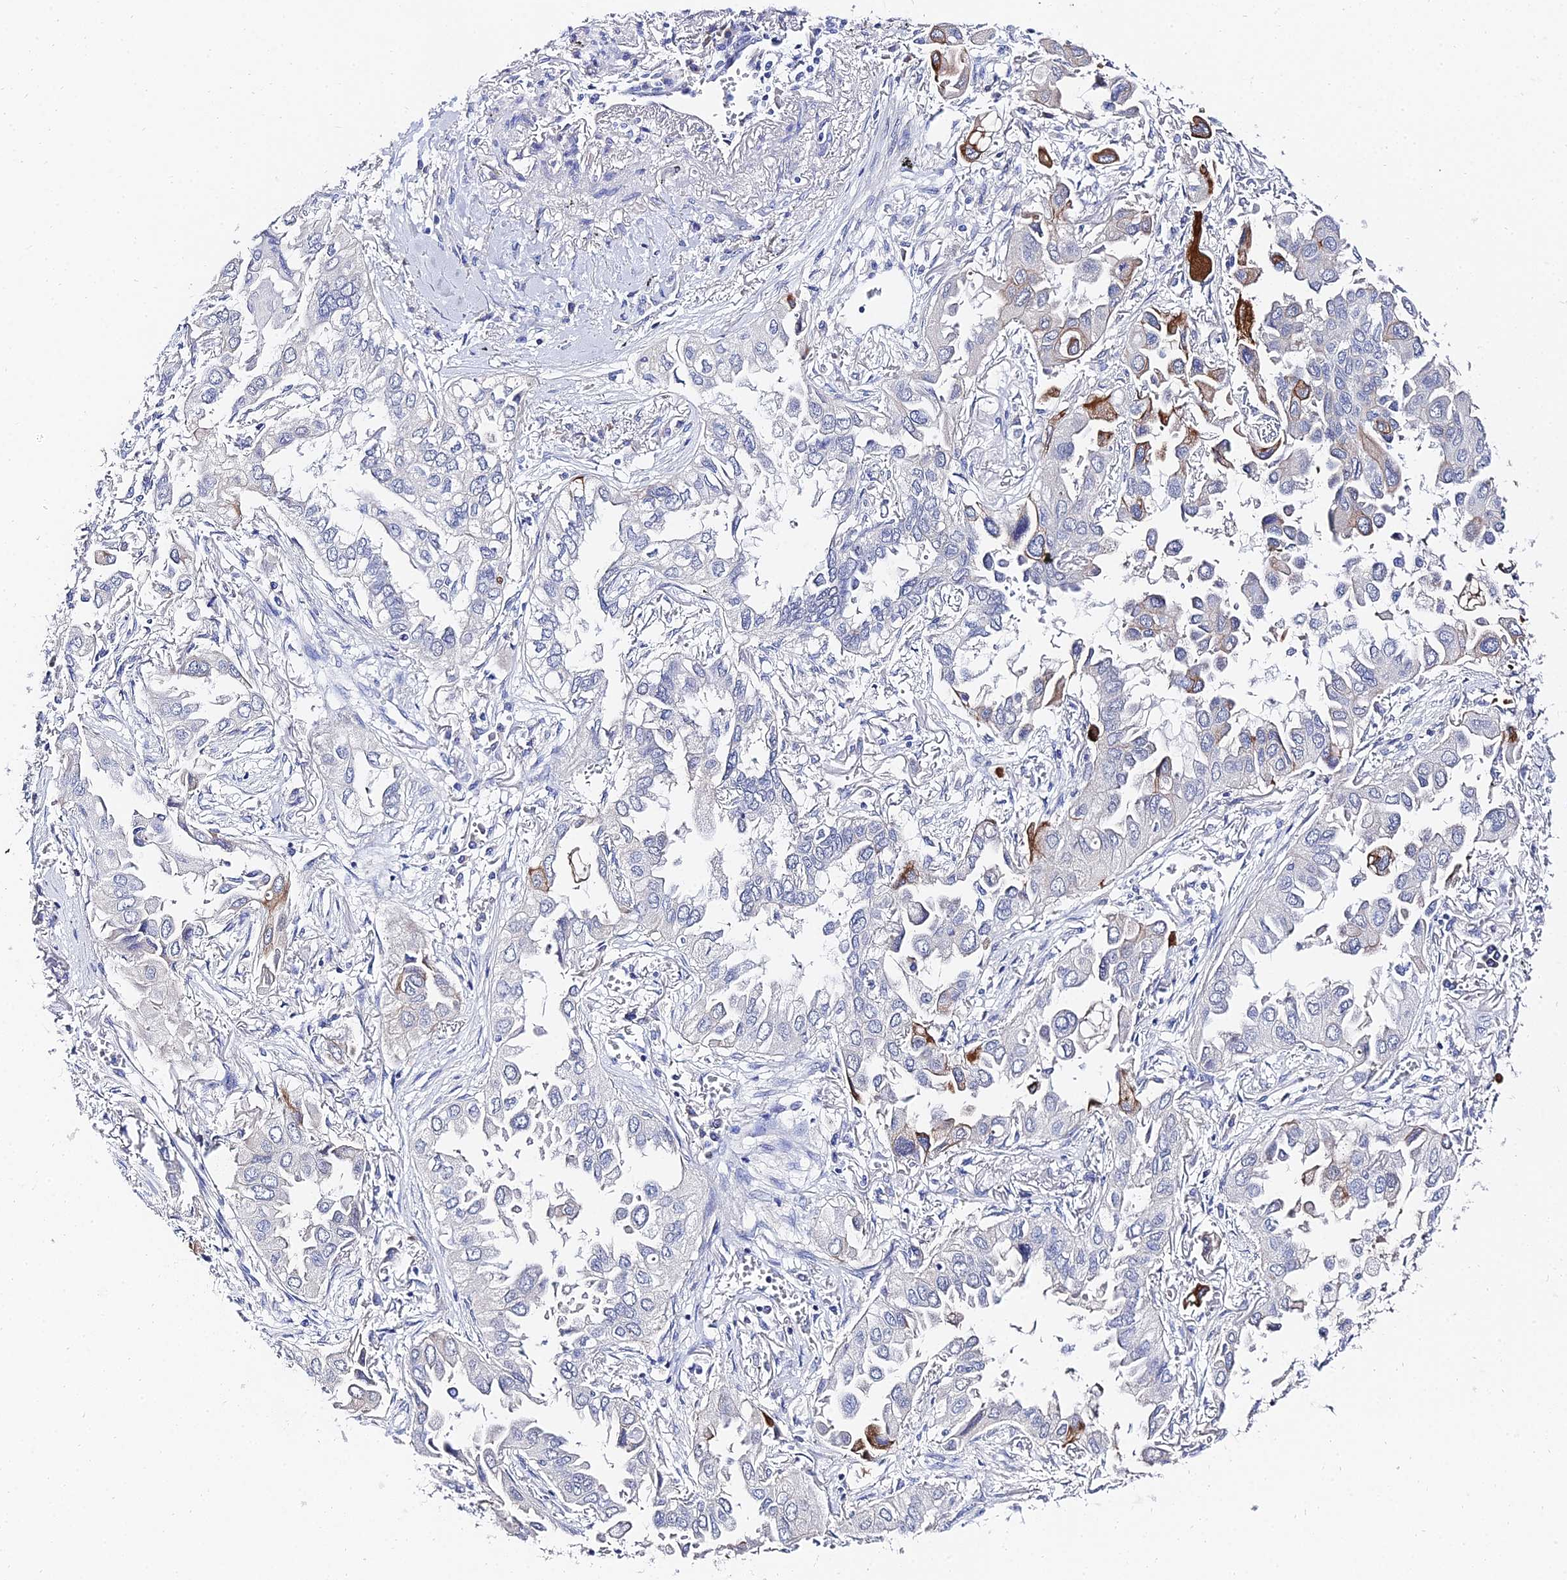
{"staining": {"intensity": "strong", "quantity": "<25%", "location": "cytoplasmic/membranous"}, "tissue": "lung cancer", "cell_type": "Tumor cells", "image_type": "cancer", "snomed": [{"axis": "morphology", "description": "Adenocarcinoma, NOS"}, {"axis": "topography", "description": "Lung"}], "caption": "Tumor cells exhibit medium levels of strong cytoplasmic/membranous positivity in approximately <25% of cells in human lung adenocarcinoma.", "gene": "KRT17", "patient": {"sex": "female", "age": 76}}